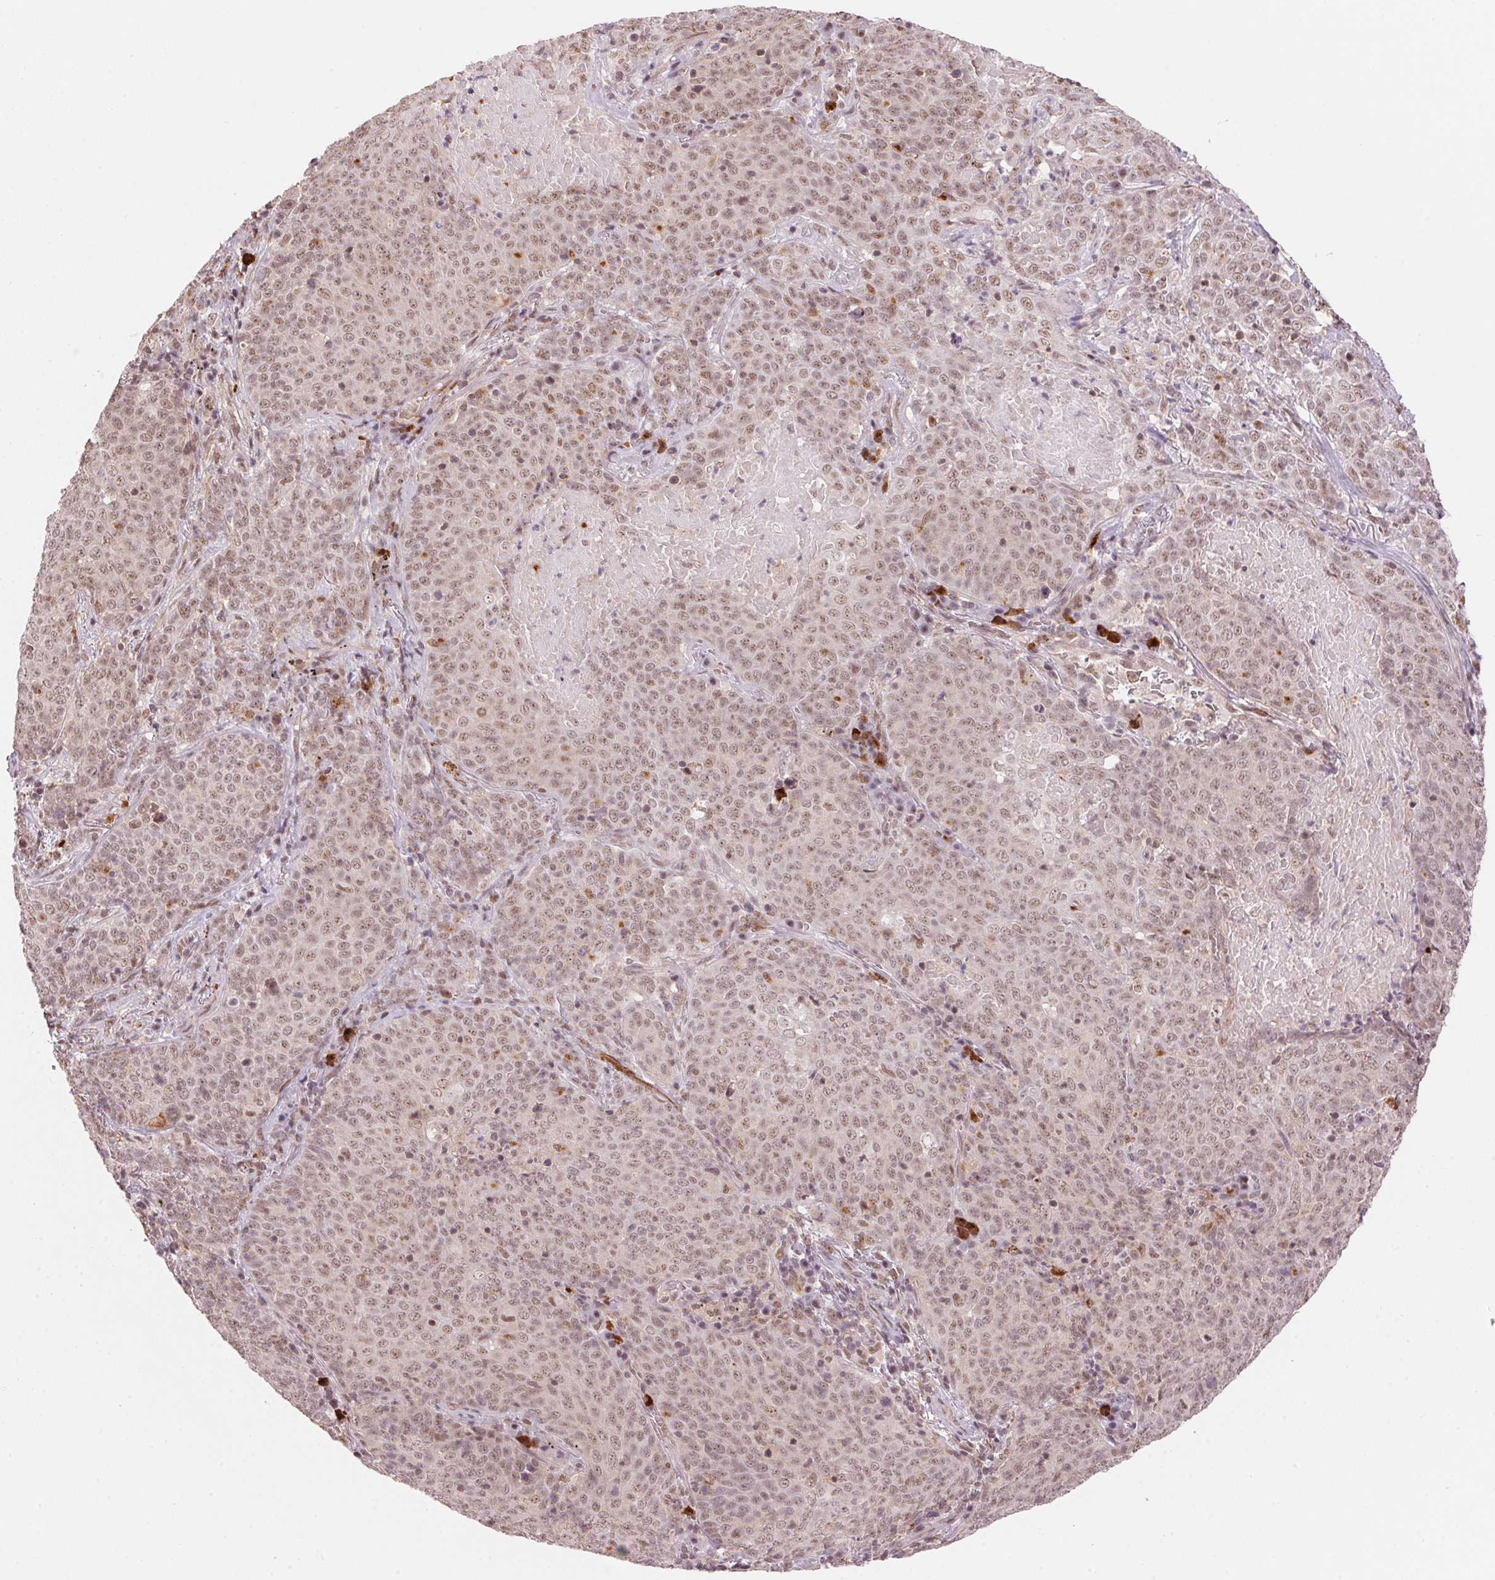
{"staining": {"intensity": "weak", "quantity": ">75%", "location": "nuclear"}, "tissue": "lung cancer", "cell_type": "Tumor cells", "image_type": "cancer", "snomed": [{"axis": "morphology", "description": "Squamous cell carcinoma, NOS"}, {"axis": "topography", "description": "Lung"}], "caption": "An image of lung cancer stained for a protein demonstrates weak nuclear brown staining in tumor cells.", "gene": "HNRNPDL", "patient": {"sex": "male", "age": 82}}